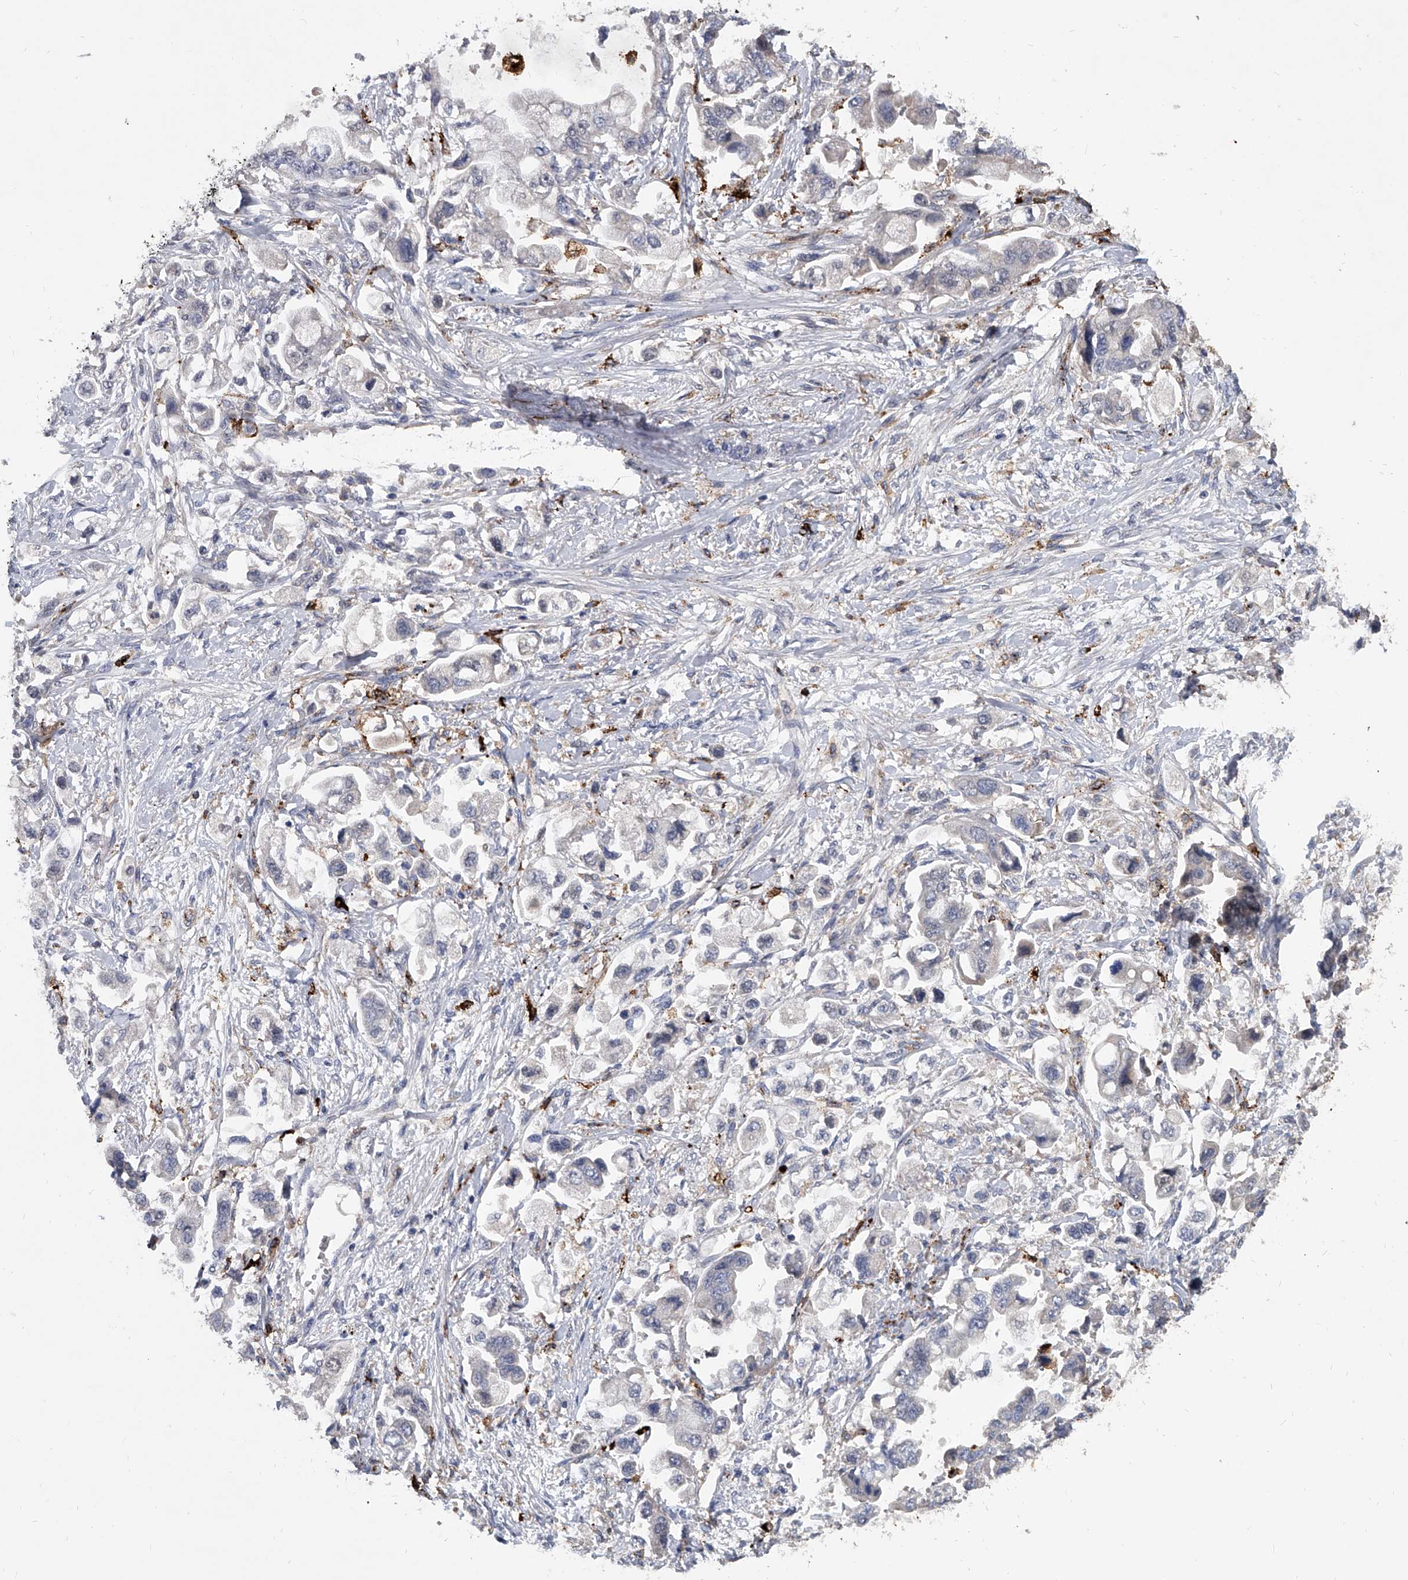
{"staining": {"intensity": "negative", "quantity": "none", "location": "none"}, "tissue": "stomach cancer", "cell_type": "Tumor cells", "image_type": "cancer", "snomed": [{"axis": "morphology", "description": "Adenocarcinoma, NOS"}, {"axis": "topography", "description": "Stomach"}], "caption": "Protein analysis of stomach adenocarcinoma reveals no significant expression in tumor cells. (DAB immunohistochemistry (IHC), high magnification).", "gene": "SPP1", "patient": {"sex": "male", "age": 62}}